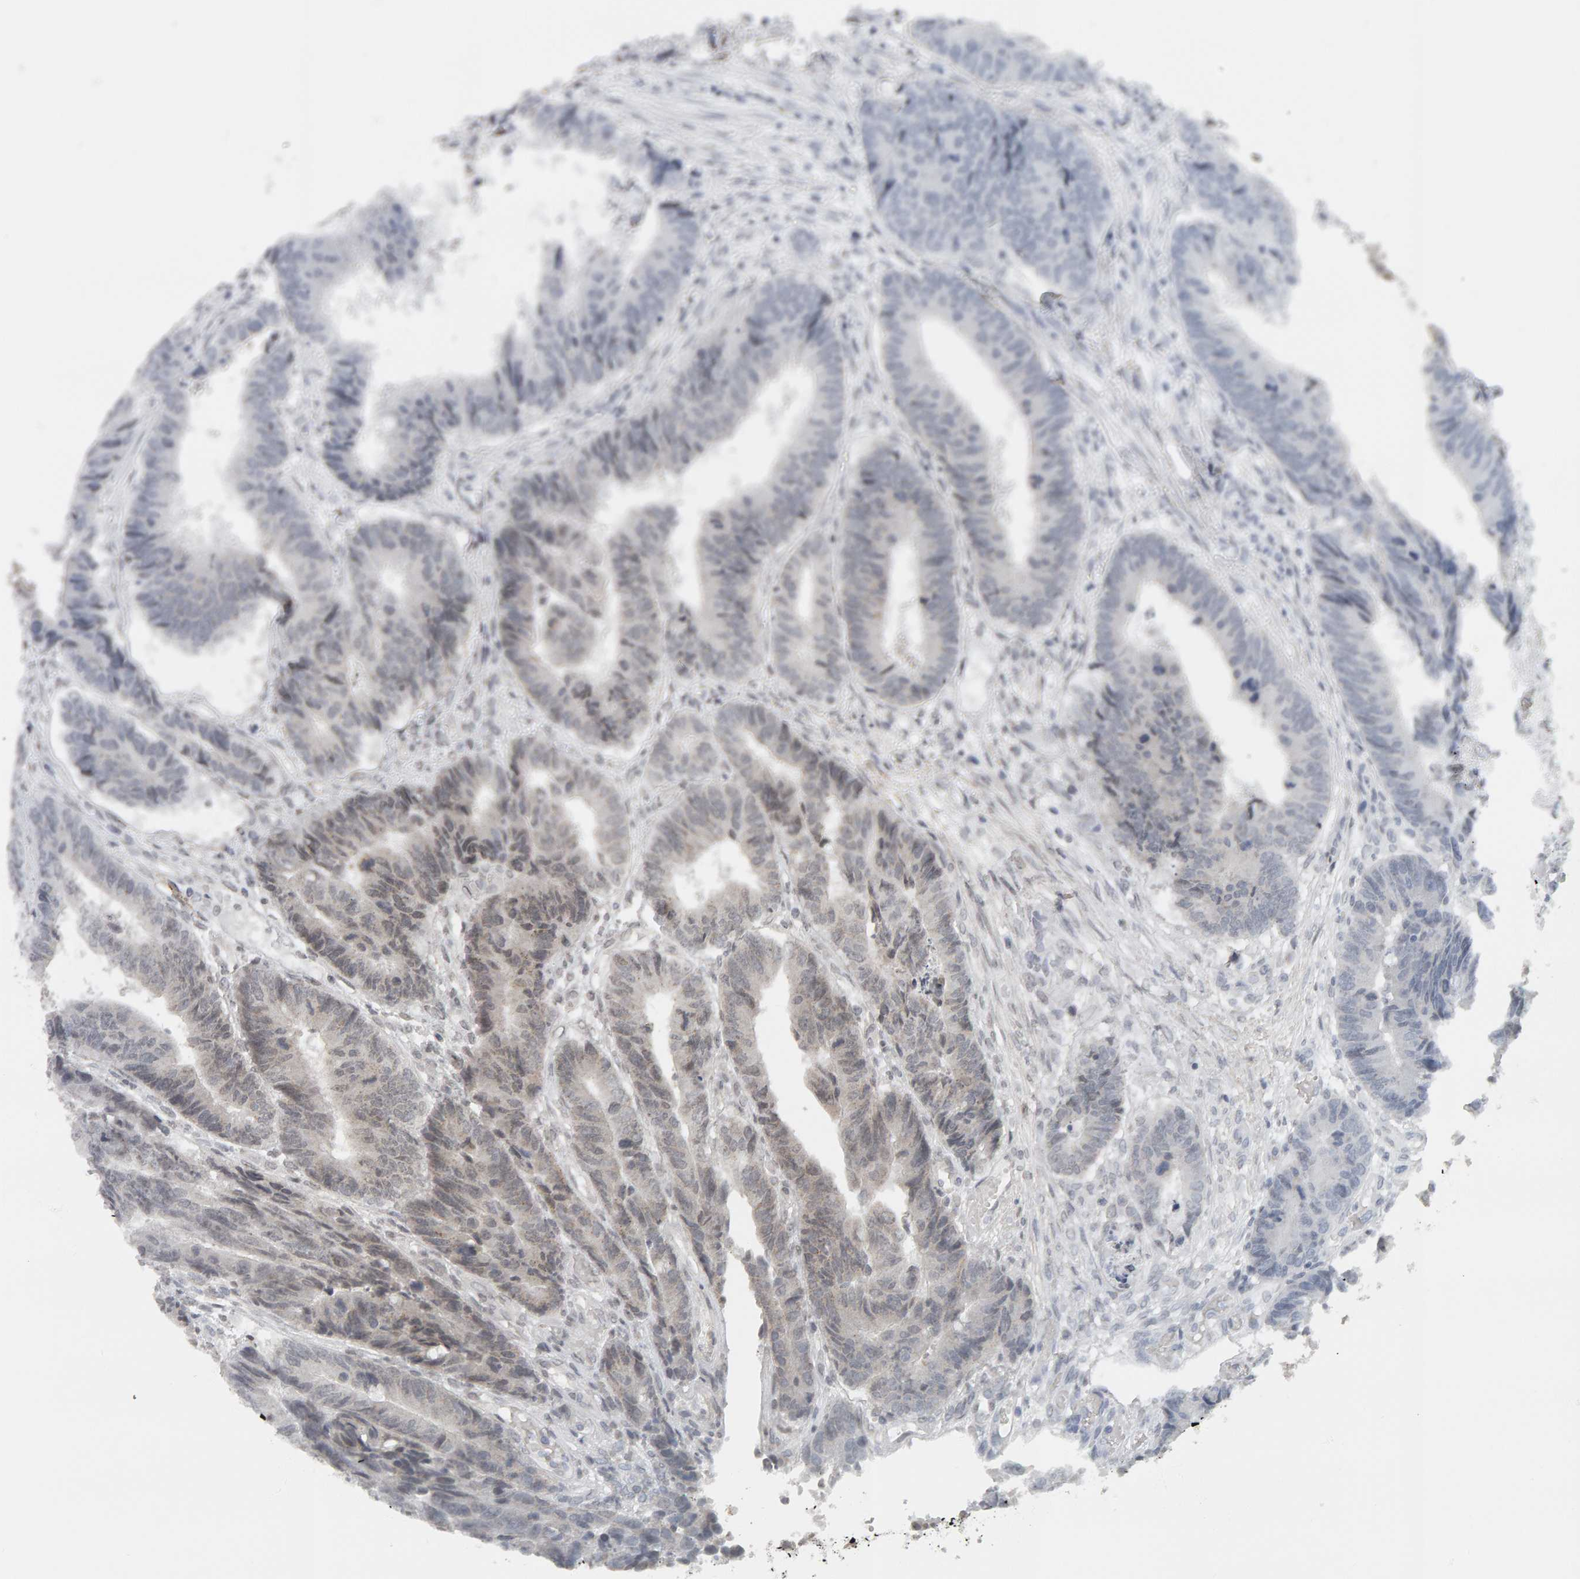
{"staining": {"intensity": "weak", "quantity": "<25%", "location": "nuclear"}, "tissue": "colorectal cancer", "cell_type": "Tumor cells", "image_type": "cancer", "snomed": [{"axis": "morphology", "description": "Adenocarcinoma, NOS"}, {"axis": "topography", "description": "Rectum"}], "caption": "Protein analysis of colorectal cancer exhibits no significant positivity in tumor cells. (Stains: DAB (3,3'-diaminobenzidine) immunohistochemistry (IHC) with hematoxylin counter stain, Microscopy: brightfield microscopy at high magnification).", "gene": "AFF4", "patient": {"sex": "male", "age": 84}}